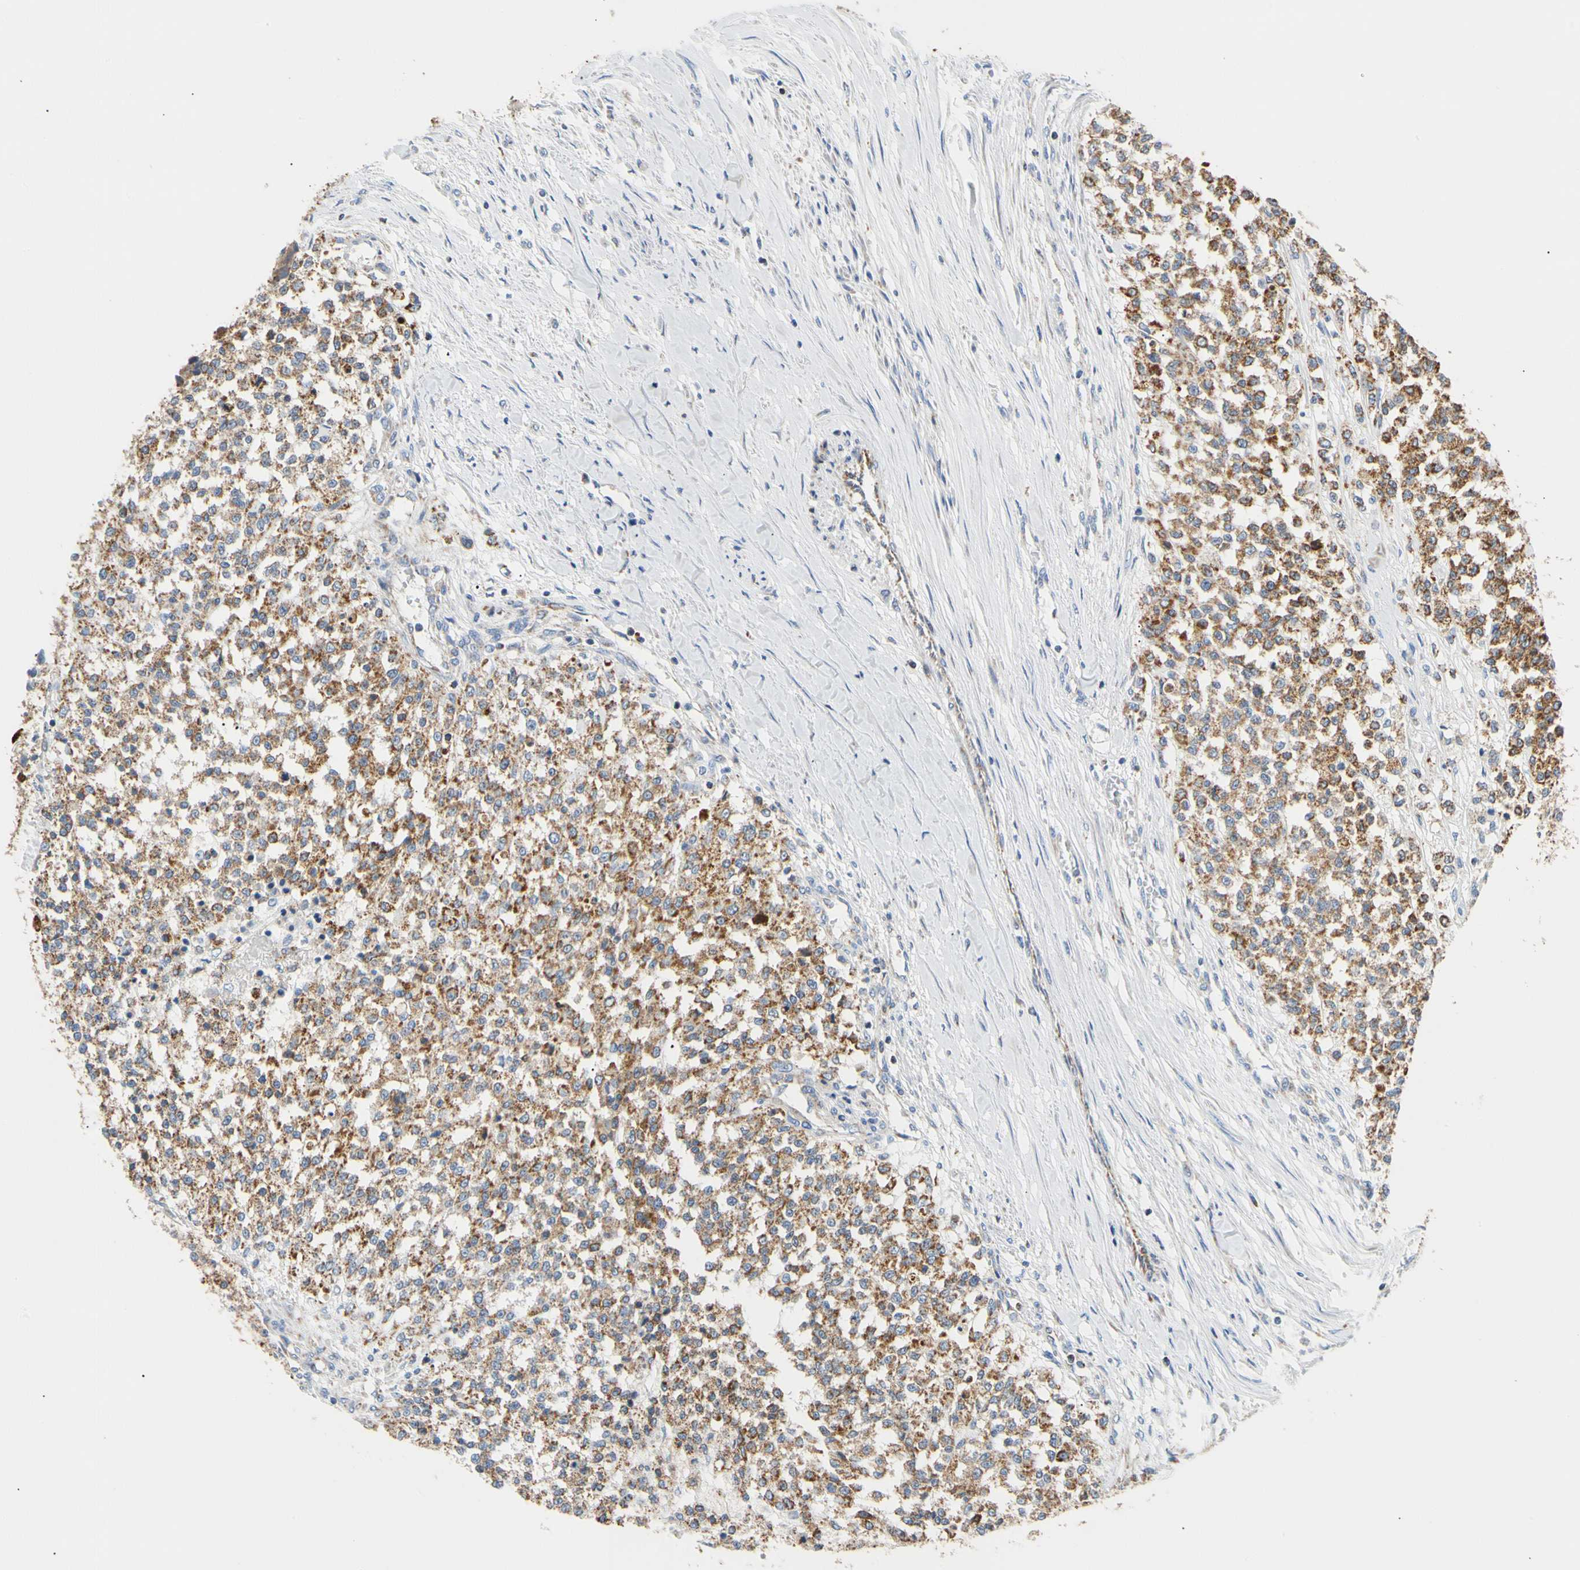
{"staining": {"intensity": "moderate", "quantity": ">75%", "location": "cytoplasmic/membranous"}, "tissue": "testis cancer", "cell_type": "Tumor cells", "image_type": "cancer", "snomed": [{"axis": "morphology", "description": "Seminoma, NOS"}, {"axis": "topography", "description": "Testis"}], "caption": "The immunohistochemical stain labels moderate cytoplasmic/membranous staining in tumor cells of testis cancer (seminoma) tissue.", "gene": "ACAT1", "patient": {"sex": "male", "age": 59}}